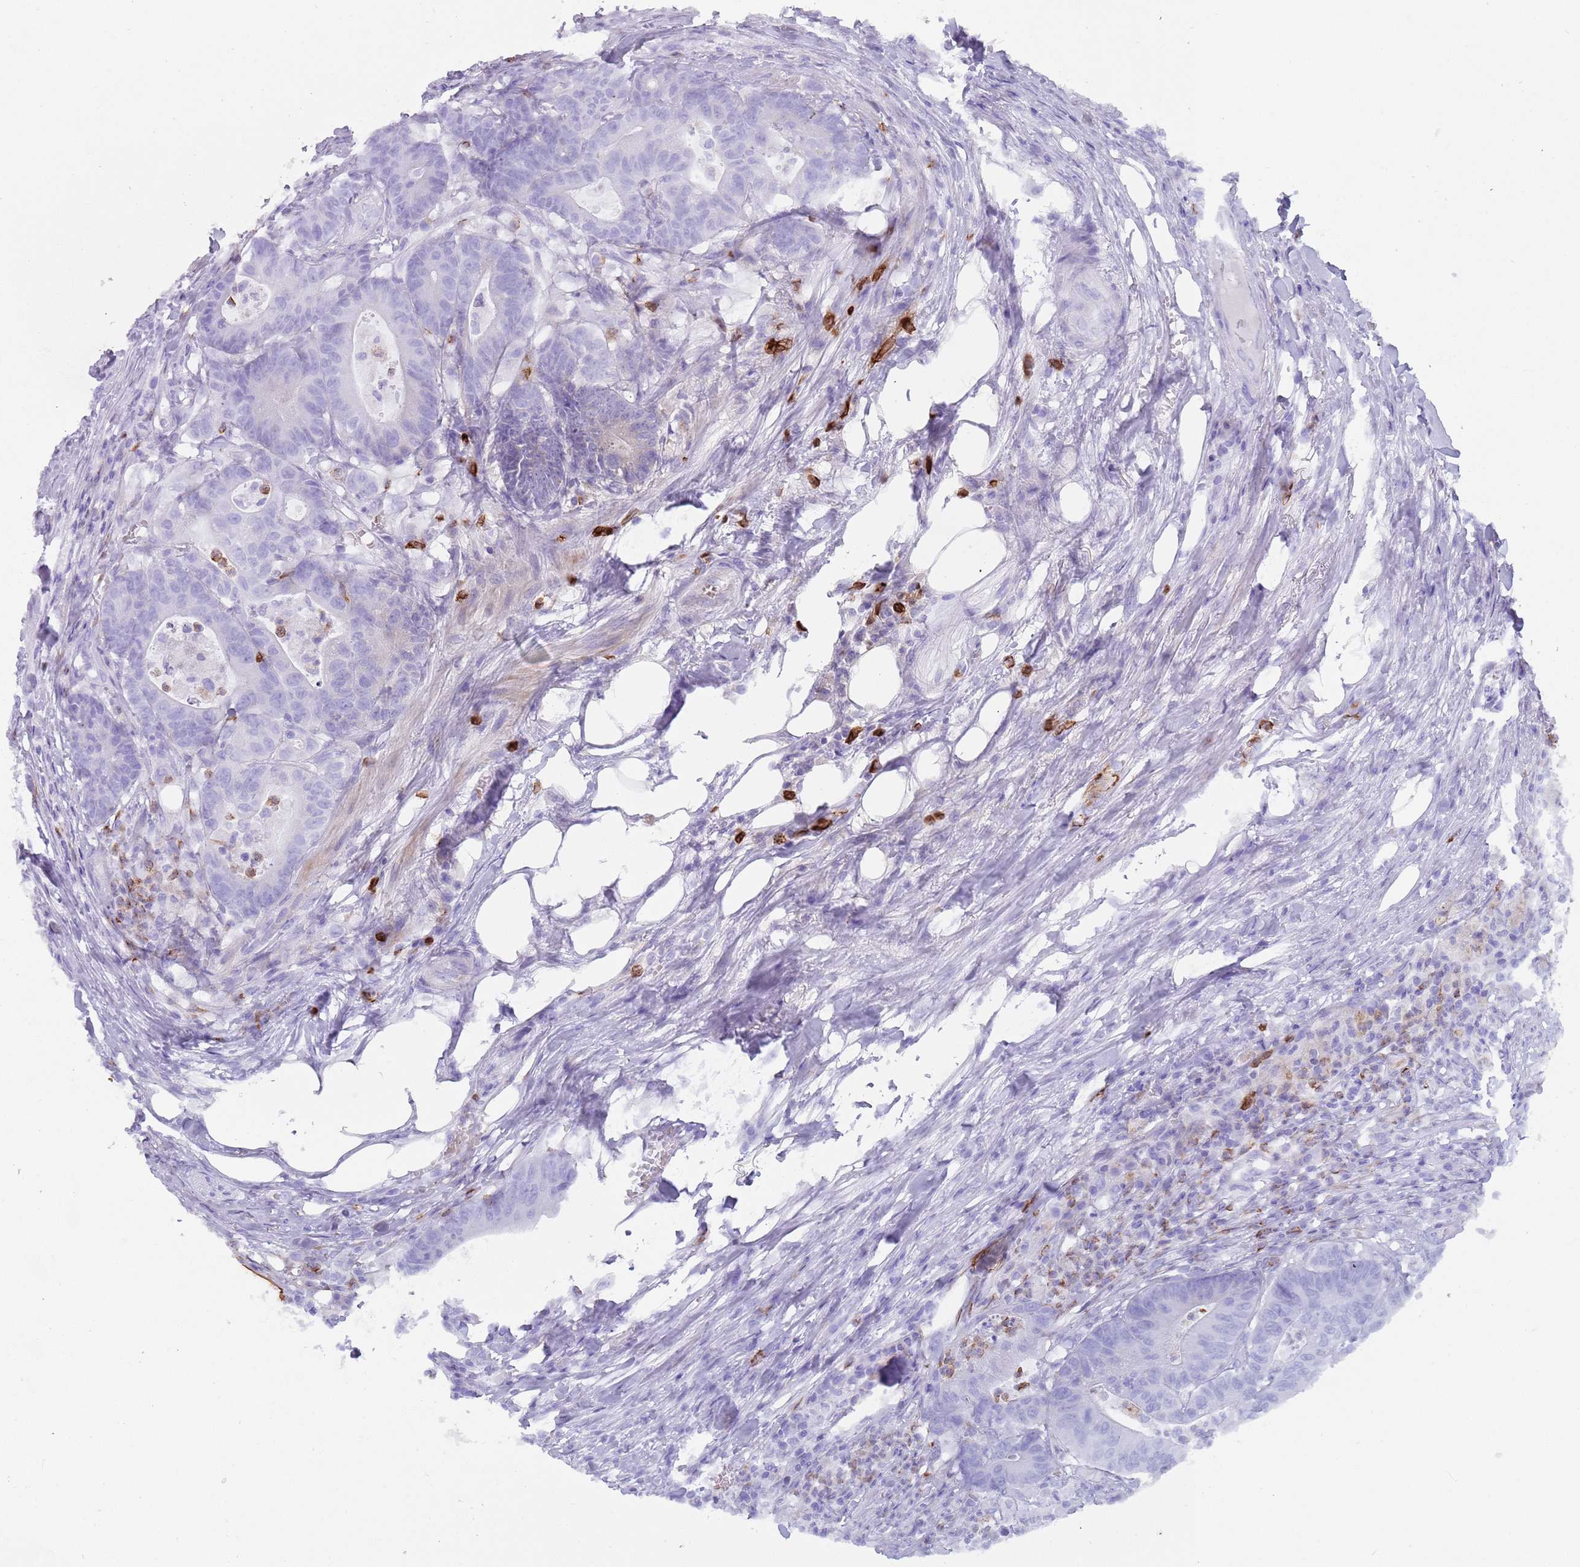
{"staining": {"intensity": "negative", "quantity": "none", "location": "none"}, "tissue": "colorectal cancer", "cell_type": "Tumor cells", "image_type": "cancer", "snomed": [{"axis": "morphology", "description": "Adenocarcinoma, NOS"}, {"axis": "topography", "description": "Colon"}], "caption": "The IHC micrograph has no significant staining in tumor cells of adenocarcinoma (colorectal) tissue.", "gene": "TMEM251", "patient": {"sex": "female", "age": 84}}